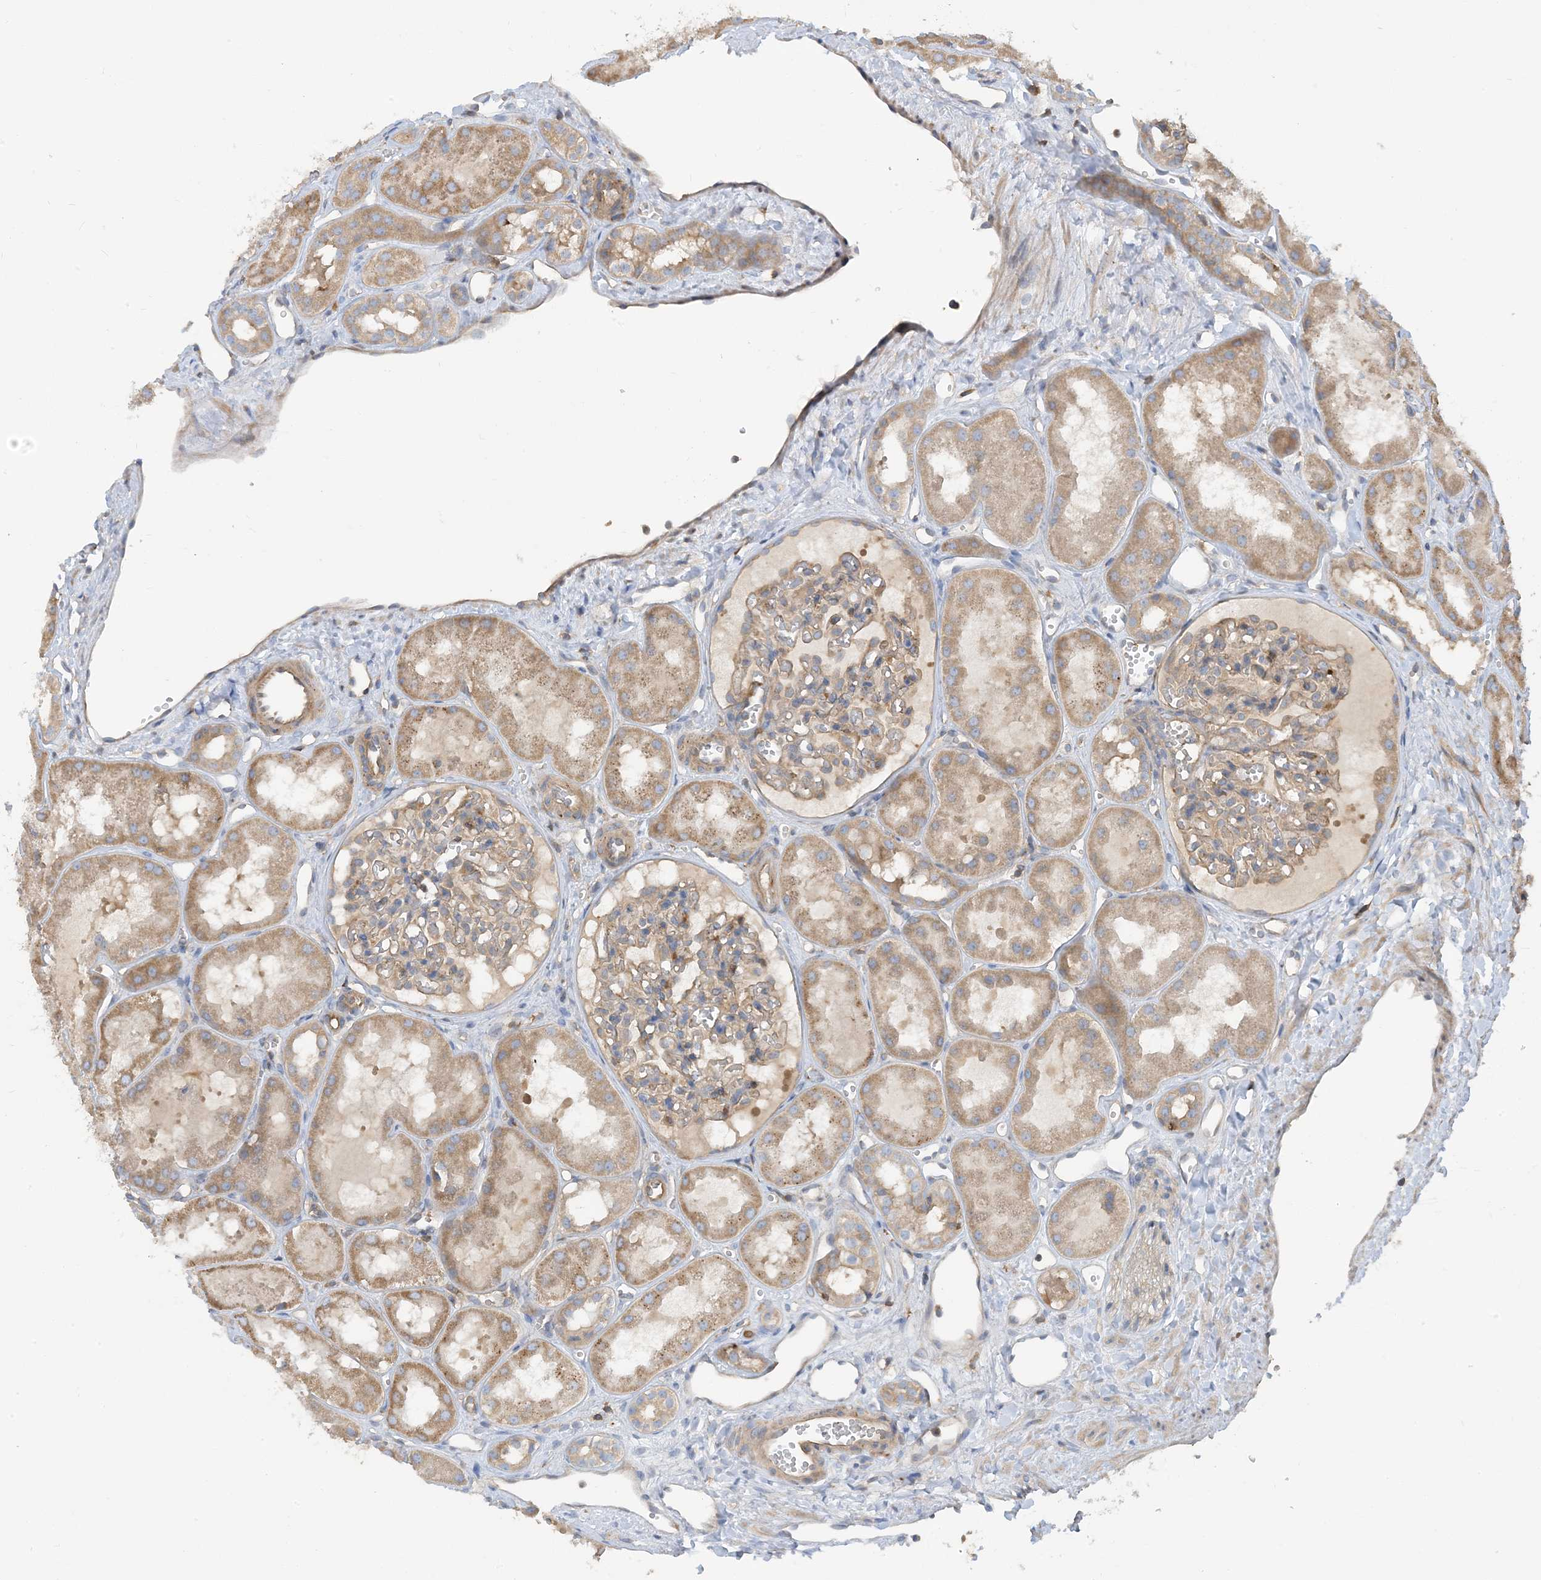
{"staining": {"intensity": "weak", "quantity": "<25%", "location": "cytoplasmic/membranous"}, "tissue": "kidney", "cell_type": "Cells in glomeruli", "image_type": "normal", "snomed": [{"axis": "morphology", "description": "Normal tissue, NOS"}, {"axis": "topography", "description": "Kidney"}], "caption": "The immunohistochemistry (IHC) micrograph has no significant staining in cells in glomeruli of kidney. The staining is performed using DAB brown chromogen with nuclei counter-stained in using hematoxylin.", "gene": "SFMBT2", "patient": {"sex": "male", "age": 16}}